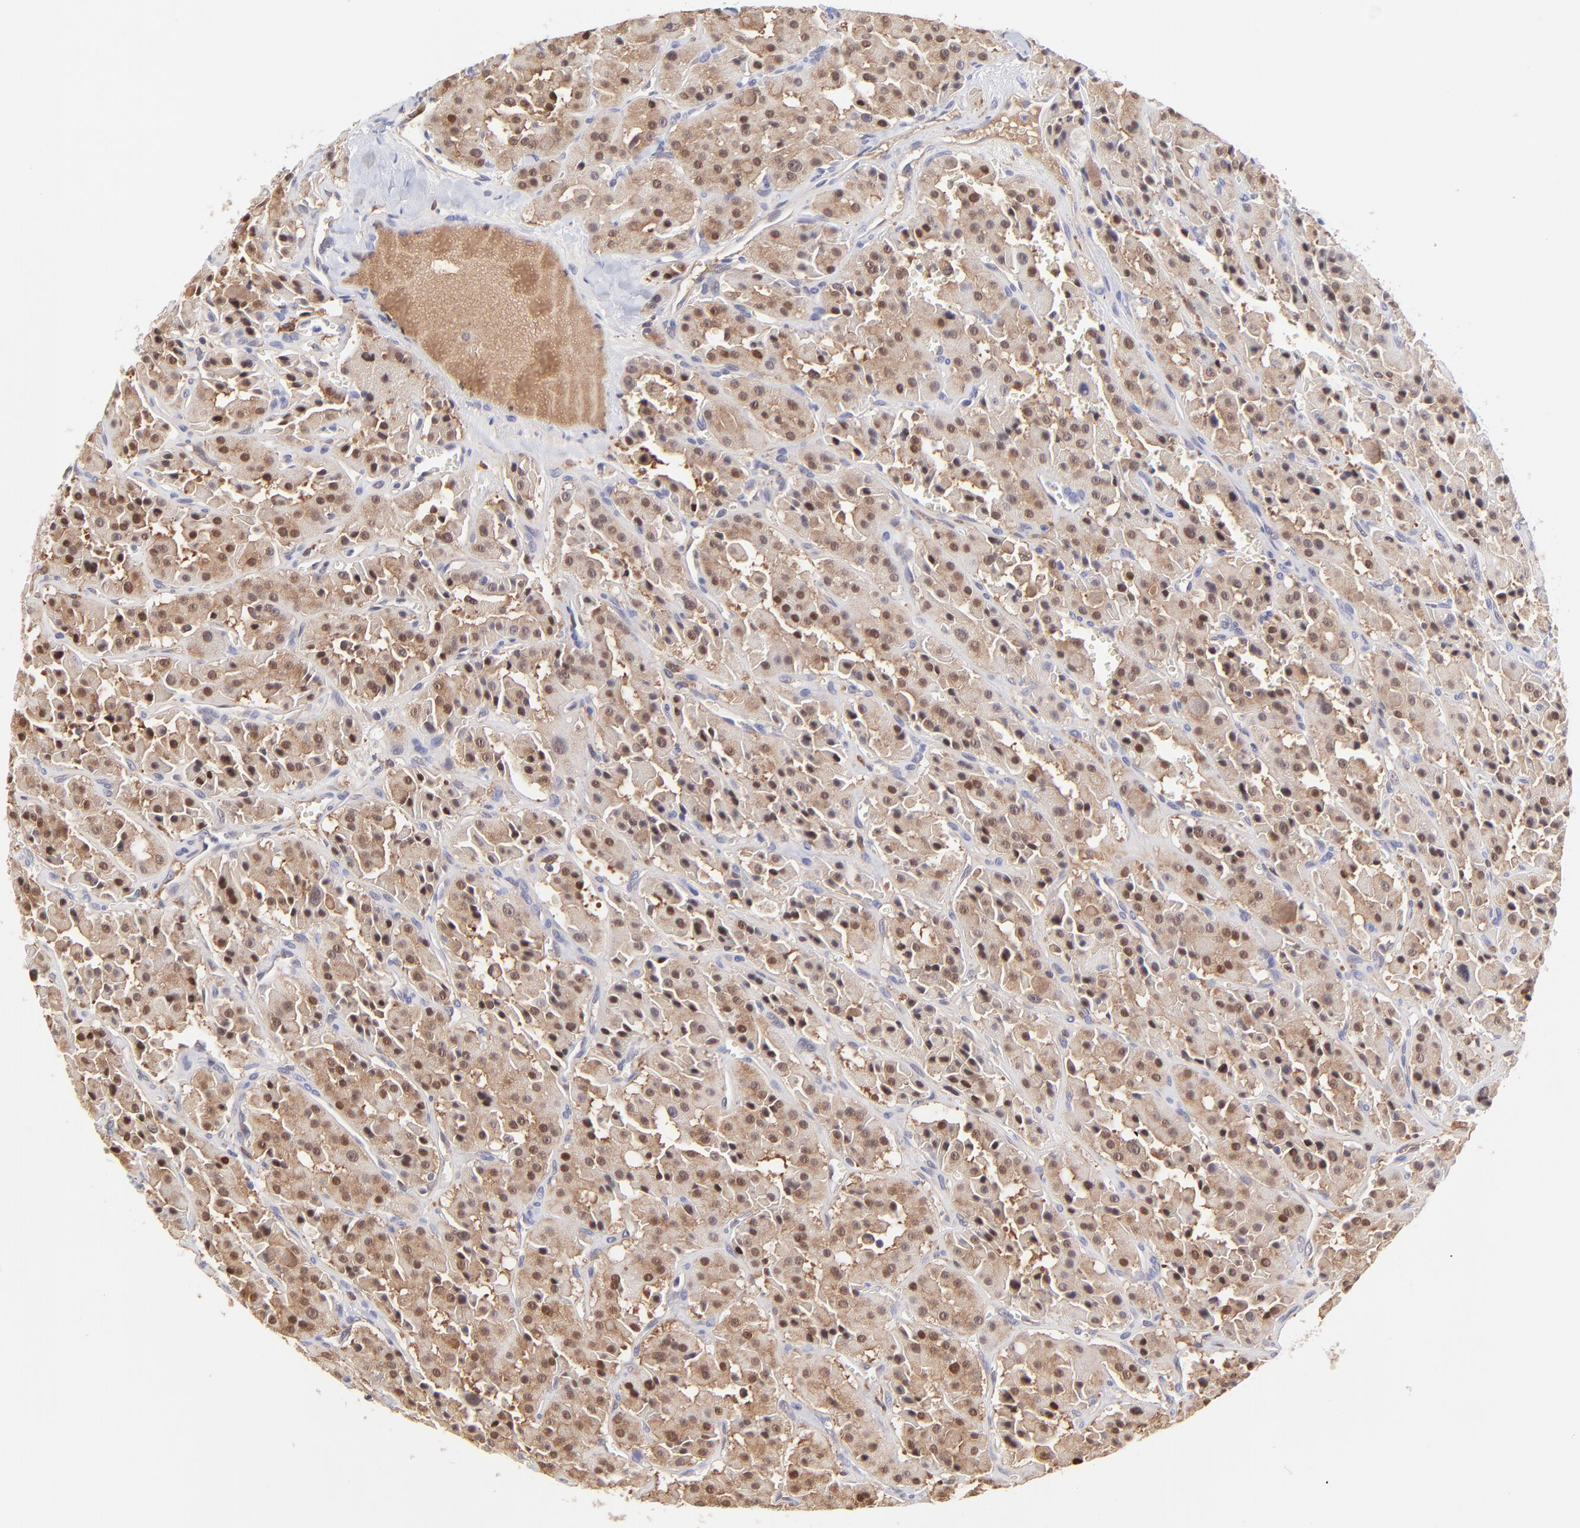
{"staining": {"intensity": "strong", "quantity": ">75%", "location": "cytoplasmic/membranous,nuclear"}, "tissue": "thyroid cancer", "cell_type": "Tumor cells", "image_type": "cancer", "snomed": [{"axis": "morphology", "description": "Carcinoma, NOS"}, {"axis": "topography", "description": "Thyroid gland"}], "caption": "Strong cytoplasmic/membranous and nuclear expression for a protein is present in about >75% of tumor cells of thyroid cancer using immunohistochemistry (IHC).", "gene": "HYAL1", "patient": {"sex": "male", "age": 76}}